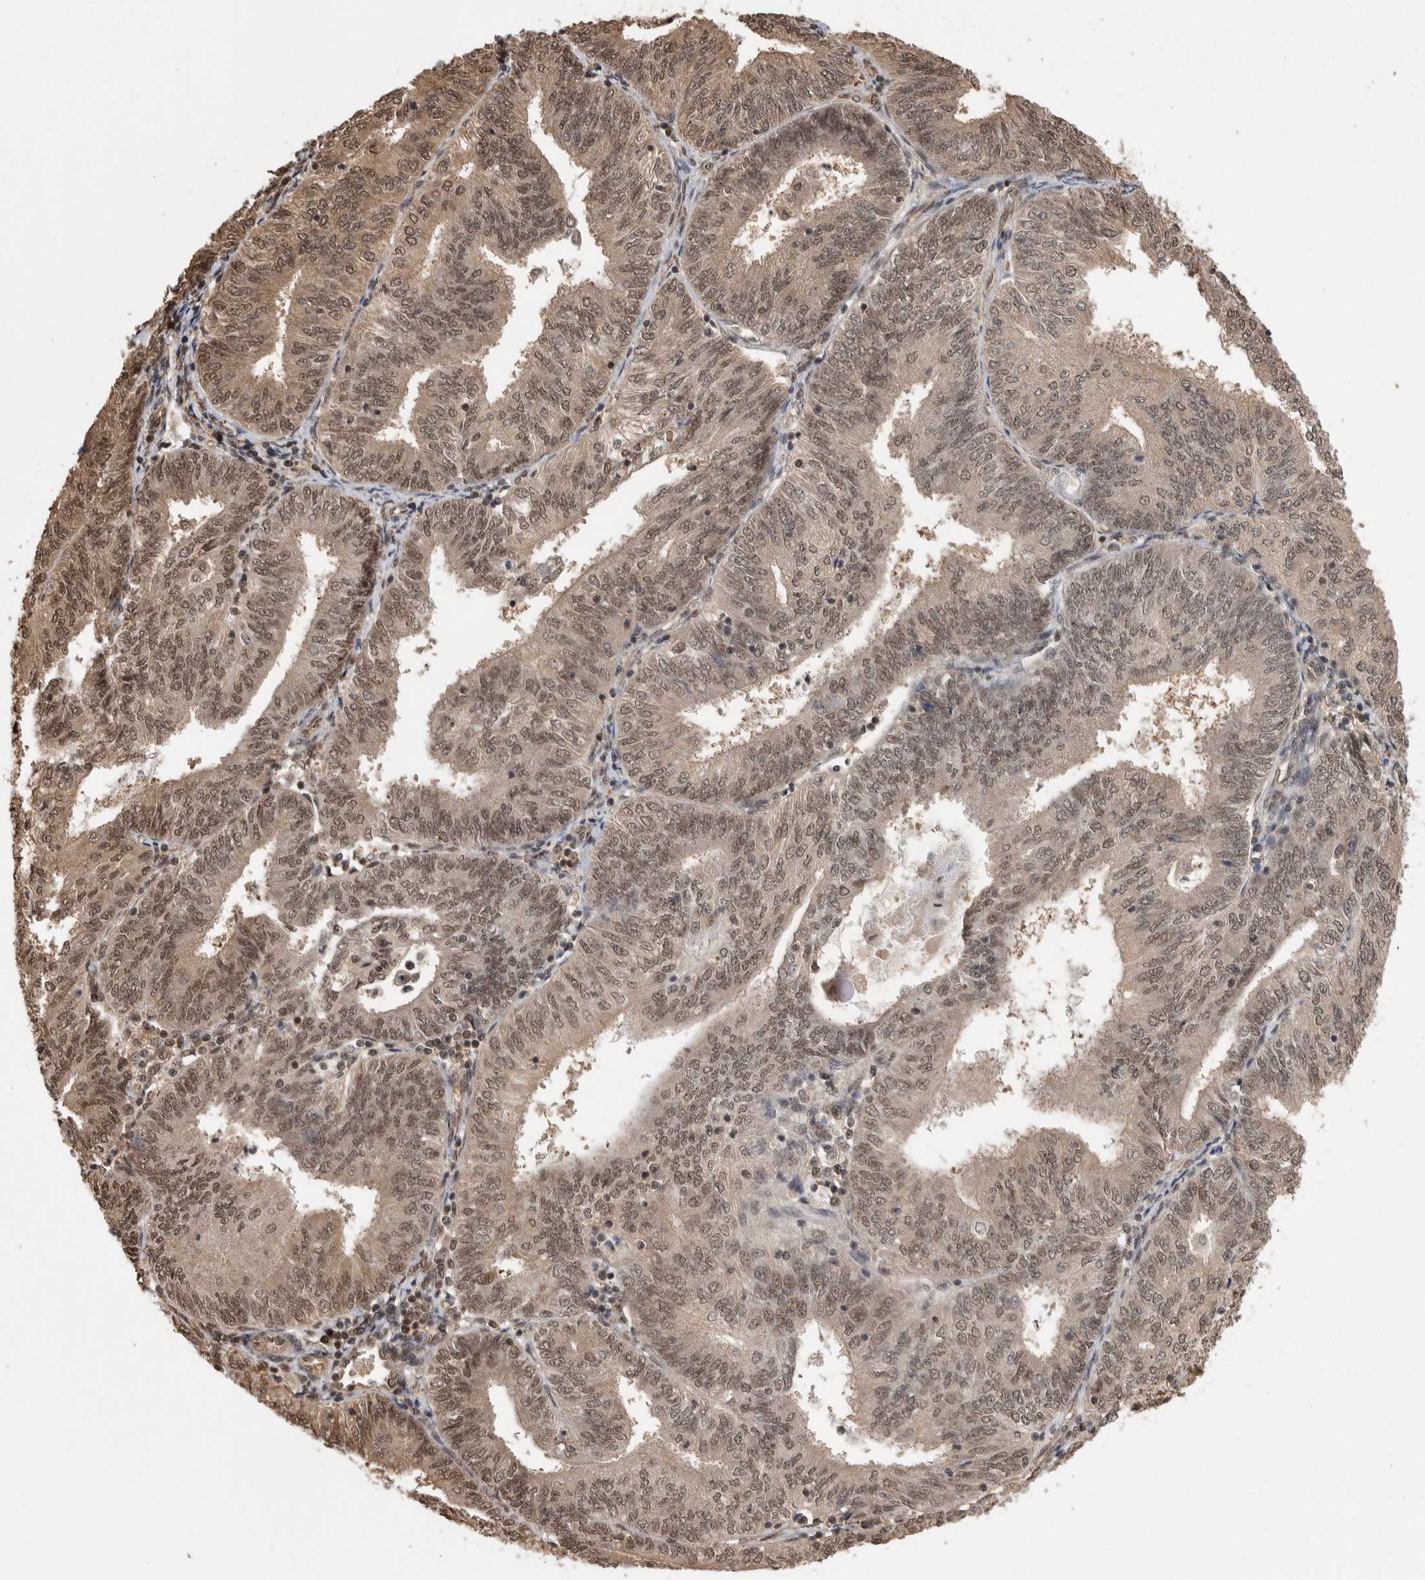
{"staining": {"intensity": "moderate", "quantity": ">75%", "location": "cytoplasmic/membranous,nuclear"}, "tissue": "endometrial cancer", "cell_type": "Tumor cells", "image_type": "cancer", "snomed": [{"axis": "morphology", "description": "Adenocarcinoma, NOS"}, {"axis": "topography", "description": "Endometrium"}], "caption": "Immunohistochemistry (IHC) (DAB (3,3'-diaminobenzidine)) staining of endometrial cancer (adenocarcinoma) shows moderate cytoplasmic/membranous and nuclear protein staining in about >75% of tumor cells. The protein of interest is shown in brown color, while the nuclei are stained blue.", "gene": "ZNF592", "patient": {"sex": "female", "age": 58}}